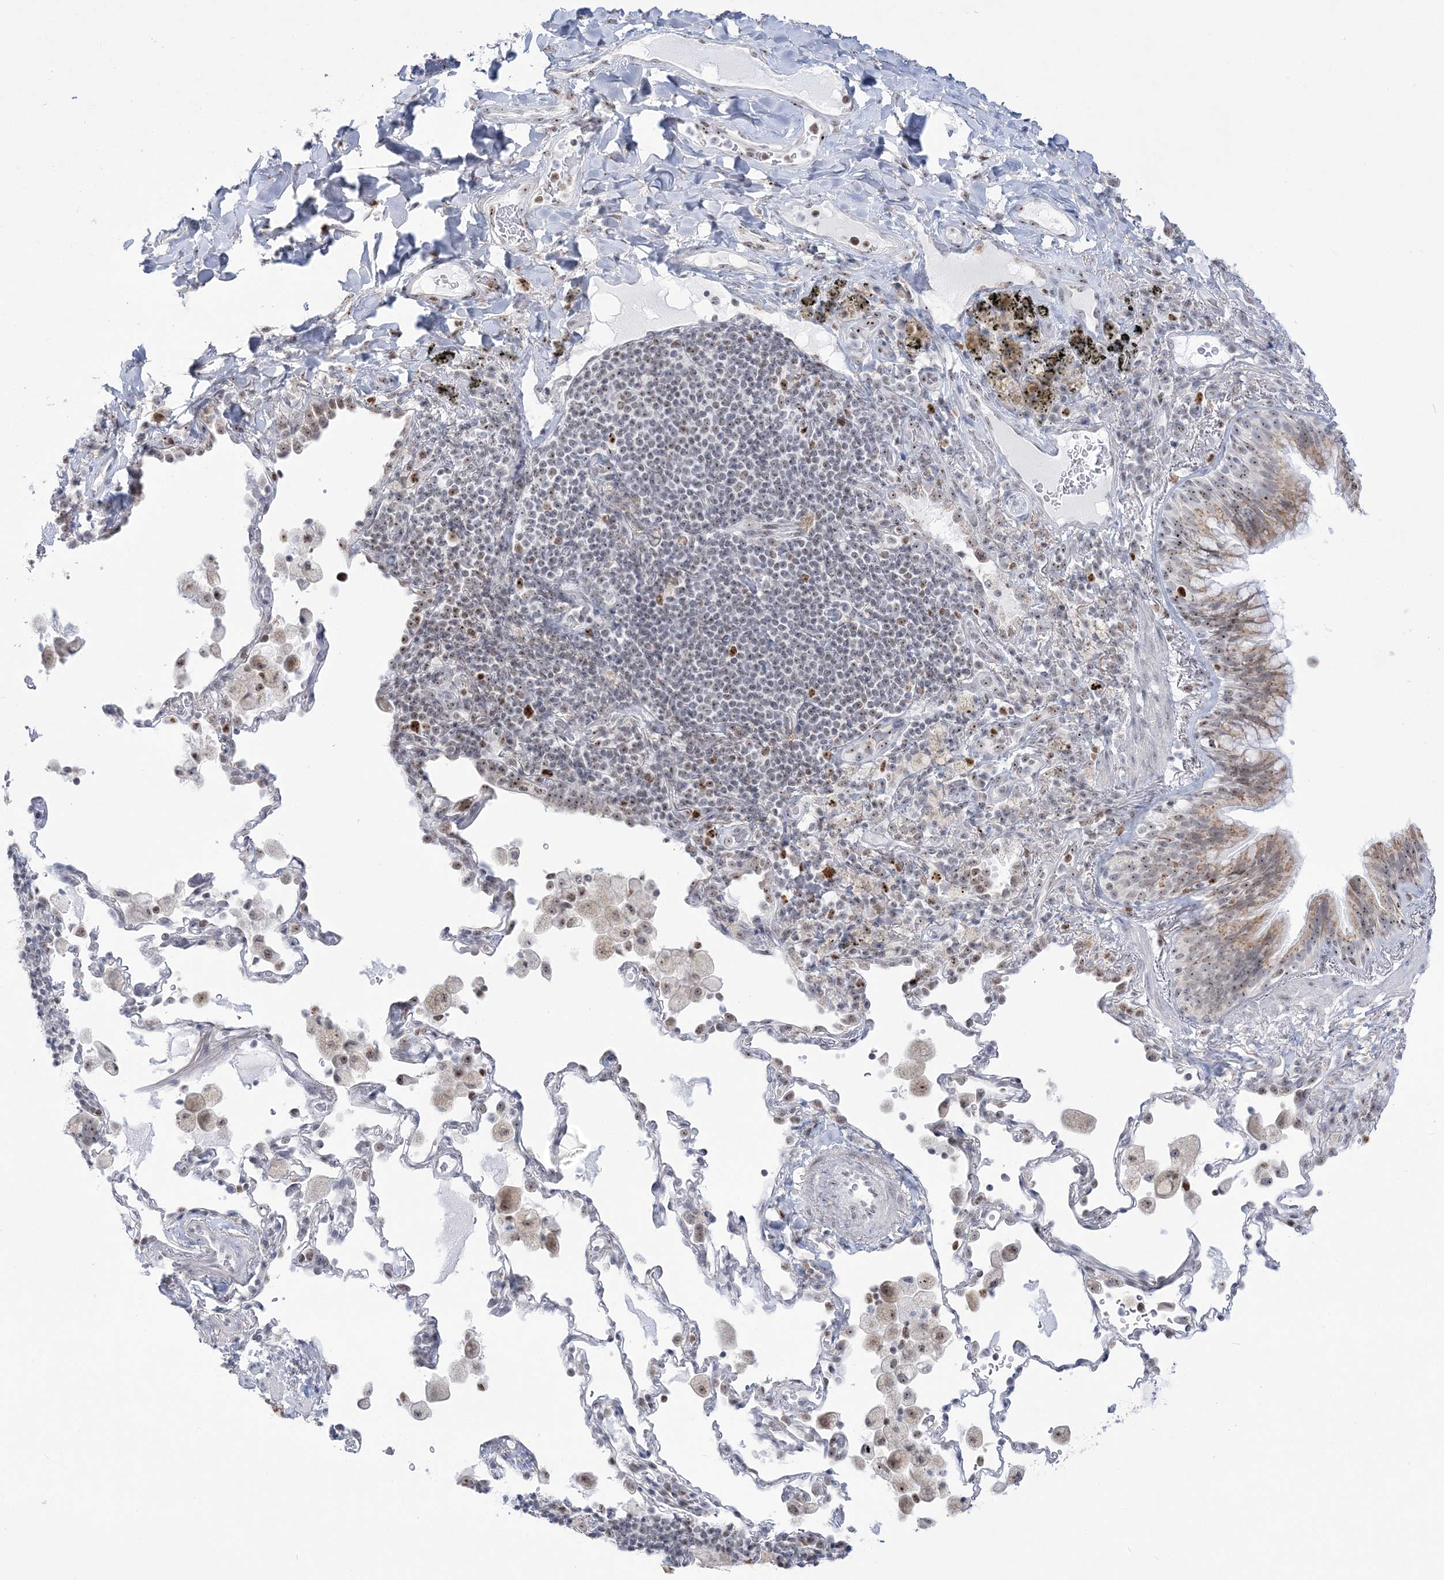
{"staining": {"intensity": "moderate", "quantity": ">75%", "location": "cytoplasmic/membranous,nuclear"}, "tissue": "bronchus", "cell_type": "Respiratory epithelial cells", "image_type": "normal", "snomed": [{"axis": "morphology", "description": "Normal tissue, NOS"}, {"axis": "morphology", "description": "Adenocarcinoma, NOS"}, {"axis": "topography", "description": "Bronchus"}, {"axis": "topography", "description": "Lung"}], "caption": "Immunohistochemistry (IHC) histopathology image of unremarkable bronchus stained for a protein (brown), which demonstrates medium levels of moderate cytoplasmic/membranous,nuclear positivity in about >75% of respiratory epithelial cells.", "gene": "DDX21", "patient": {"sex": "male", "age": 54}}